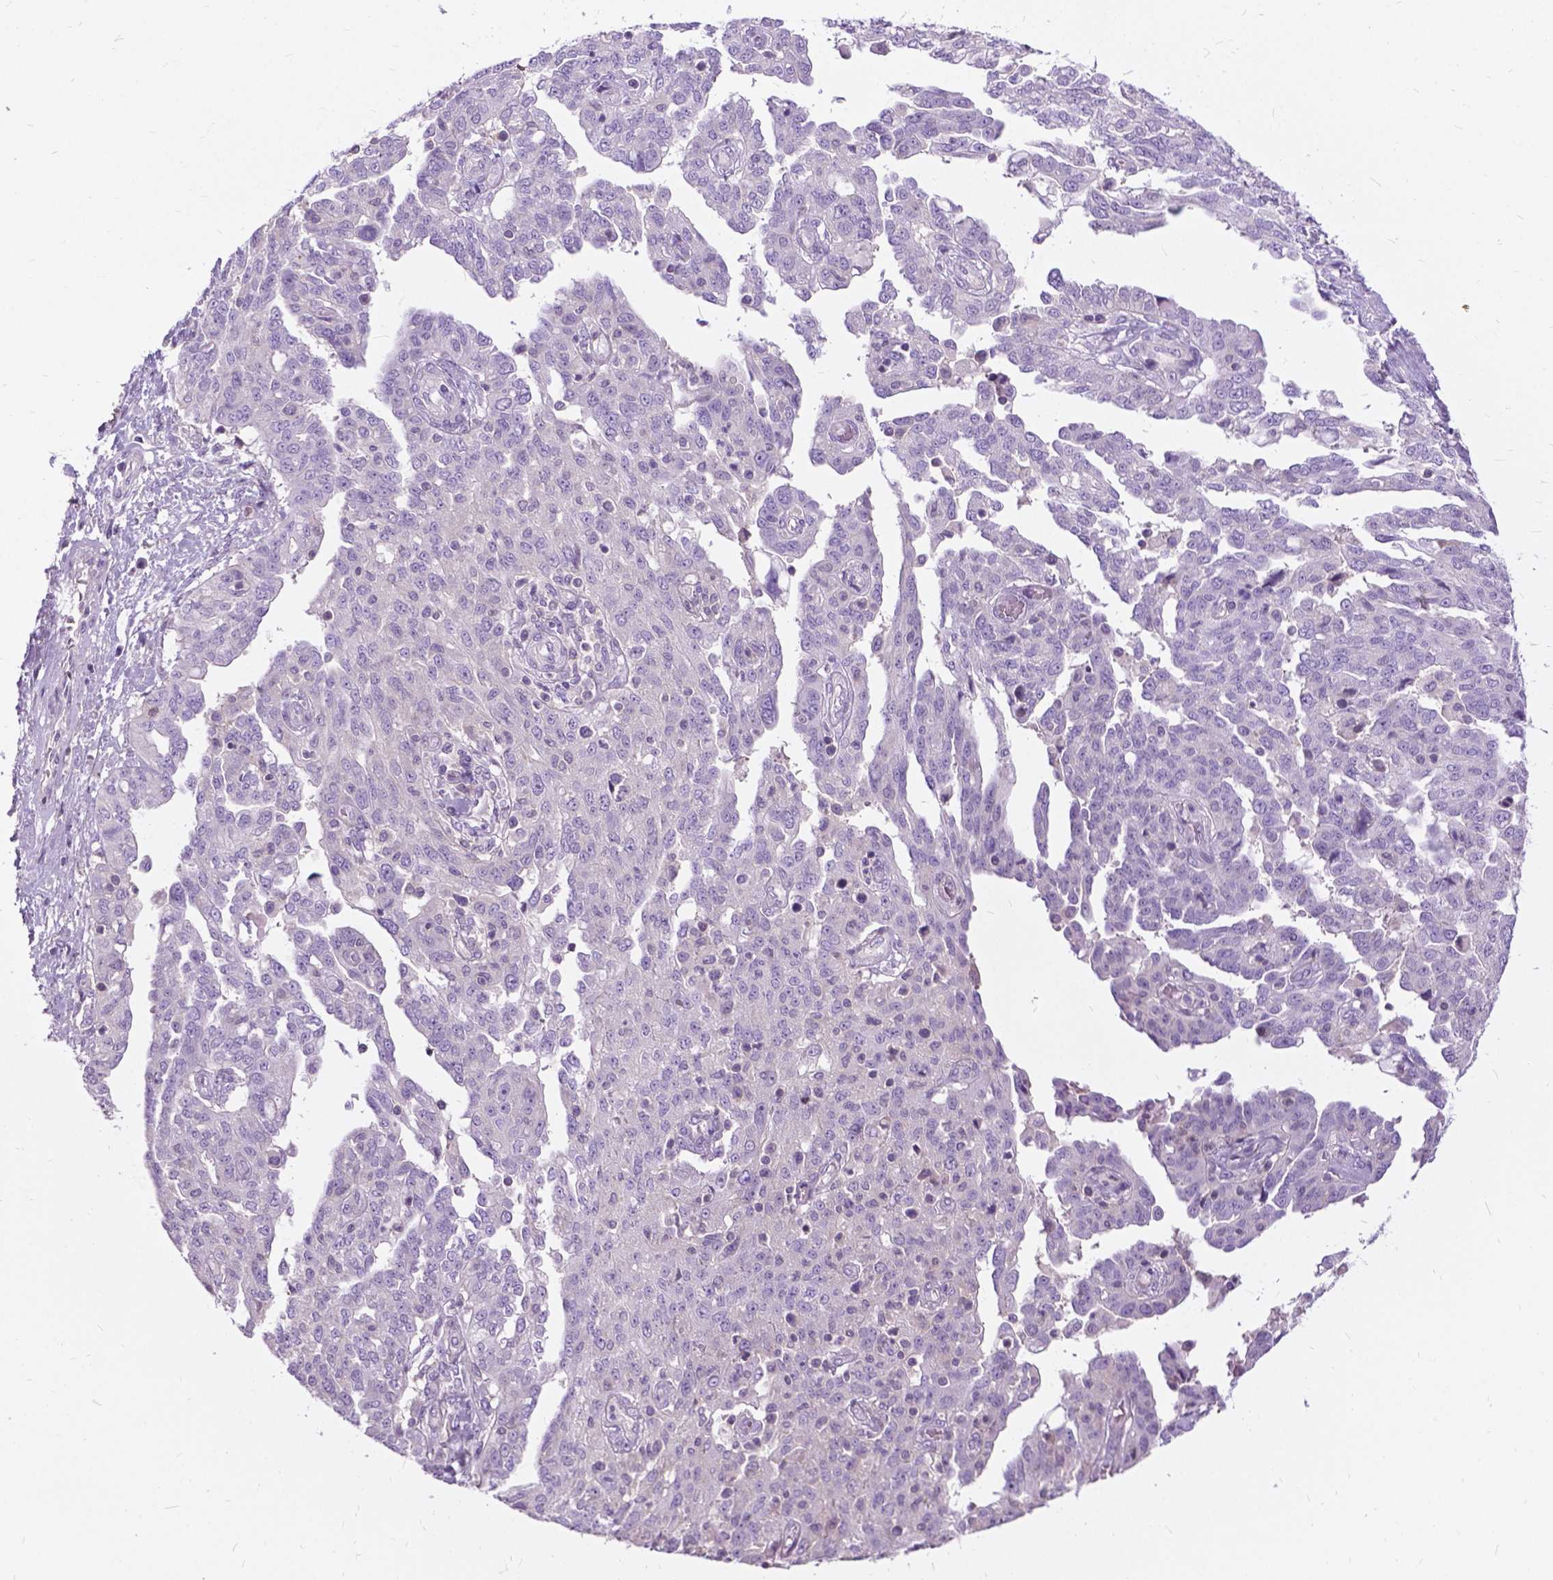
{"staining": {"intensity": "negative", "quantity": "none", "location": "none"}, "tissue": "ovarian cancer", "cell_type": "Tumor cells", "image_type": "cancer", "snomed": [{"axis": "morphology", "description": "Cystadenocarcinoma, serous, NOS"}, {"axis": "topography", "description": "Ovary"}], "caption": "High power microscopy micrograph of an immunohistochemistry (IHC) image of serous cystadenocarcinoma (ovarian), revealing no significant expression in tumor cells.", "gene": "JAK3", "patient": {"sex": "female", "age": 67}}